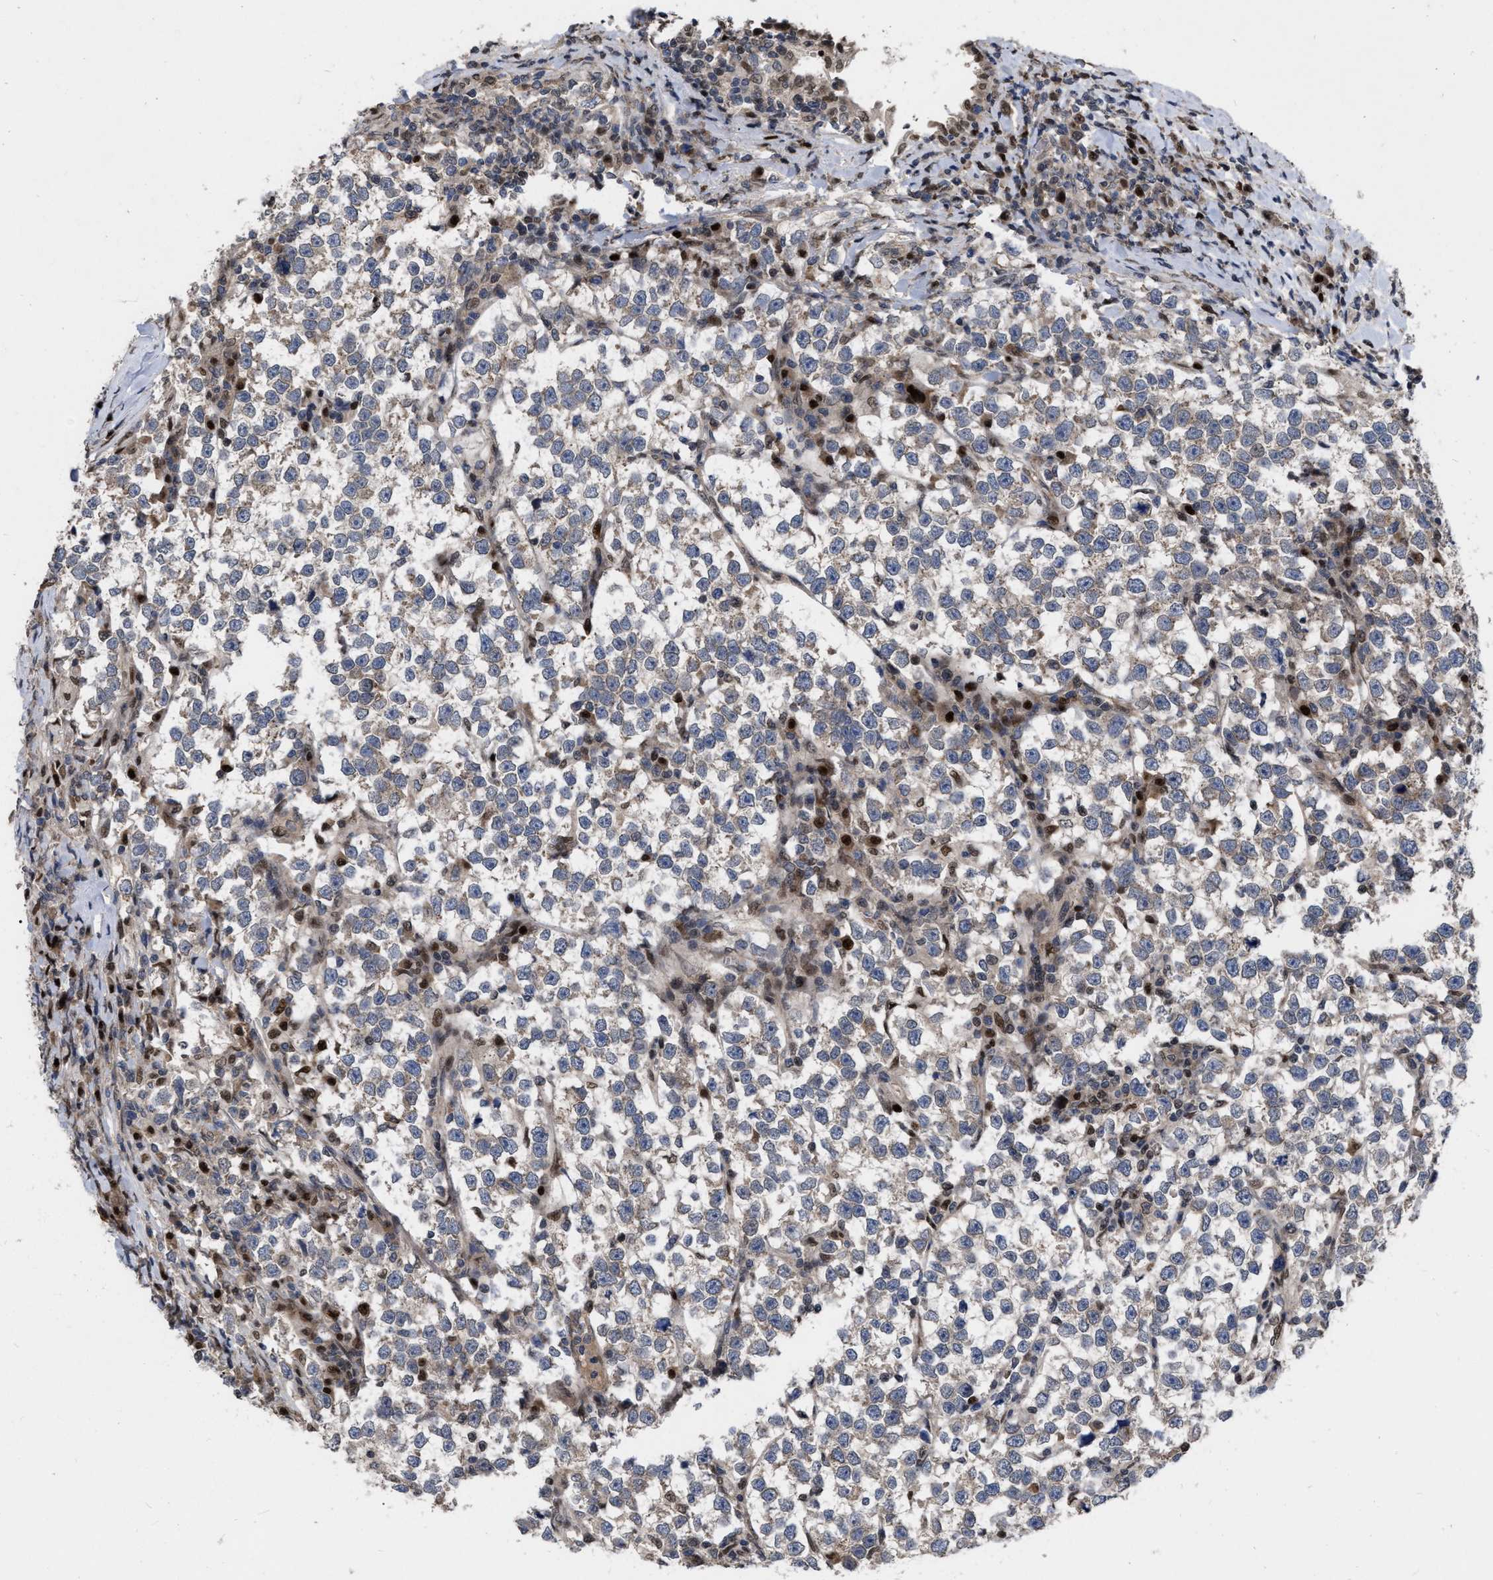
{"staining": {"intensity": "negative", "quantity": "none", "location": "none"}, "tissue": "testis cancer", "cell_type": "Tumor cells", "image_type": "cancer", "snomed": [{"axis": "morphology", "description": "Normal tissue, NOS"}, {"axis": "morphology", "description": "Seminoma, NOS"}, {"axis": "topography", "description": "Testis"}], "caption": "Photomicrograph shows no significant protein staining in tumor cells of seminoma (testis). (DAB (3,3'-diaminobenzidine) IHC visualized using brightfield microscopy, high magnification).", "gene": "MDM4", "patient": {"sex": "male", "age": 43}}